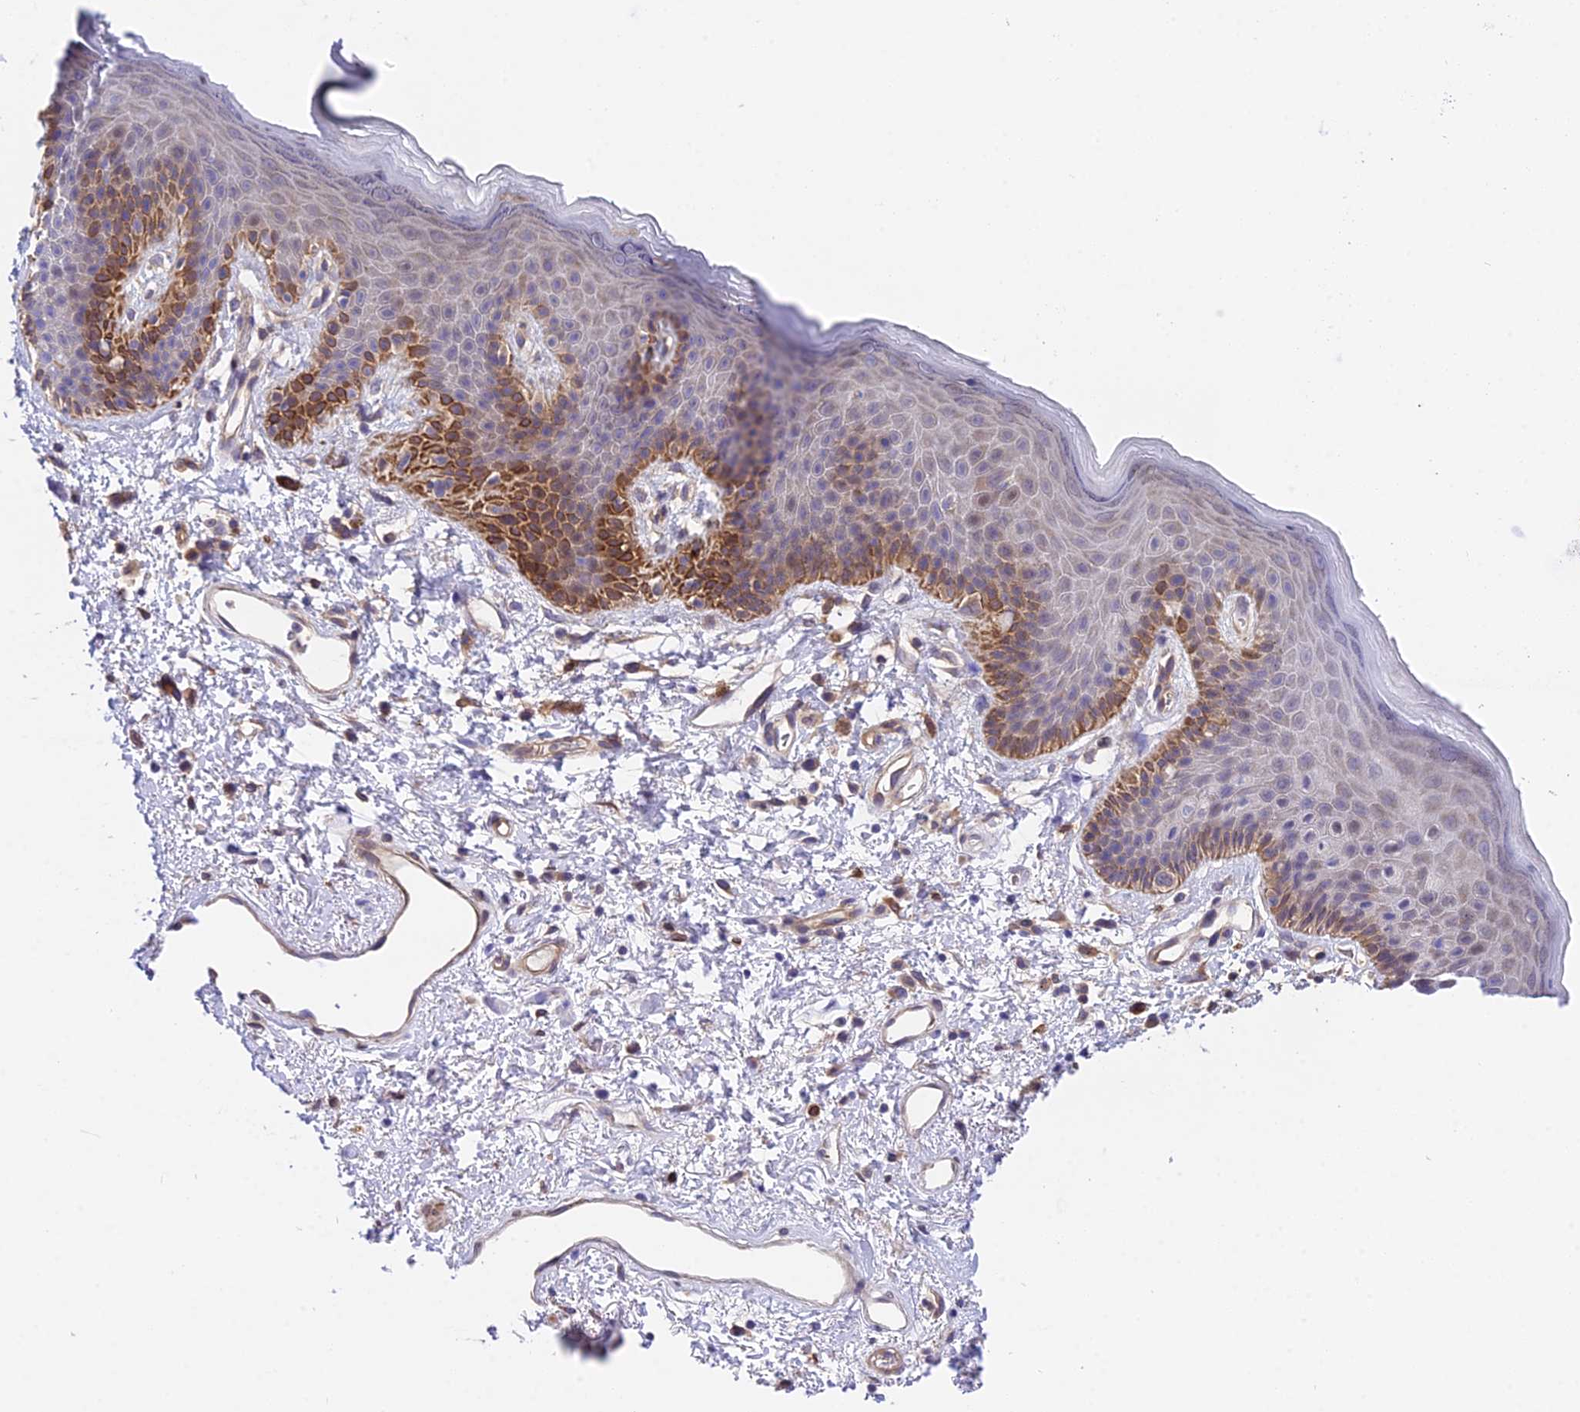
{"staining": {"intensity": "strong", "quantity": "<25%", "location": "cytoplasmic/membranous"}, "tissue": "skin", "cell_type": "Epidermal cells", "image_type": "normal", "snomed": [{"axis": "morphology", "description": "Normal tissue, NOS"}, {"axis": "topography", "description": "Anal"}], "caption": "Strong cytoplasmic/membranous expression is identified in about <25% of epidermal cells in unremarkable skin. (DAB (3,3'-diaminobenzidine) IHC, brown staining for protein, blue staining for nuclei).", "gene": "TRIM43B", "patient": {"sex": "female", "age": 46}}